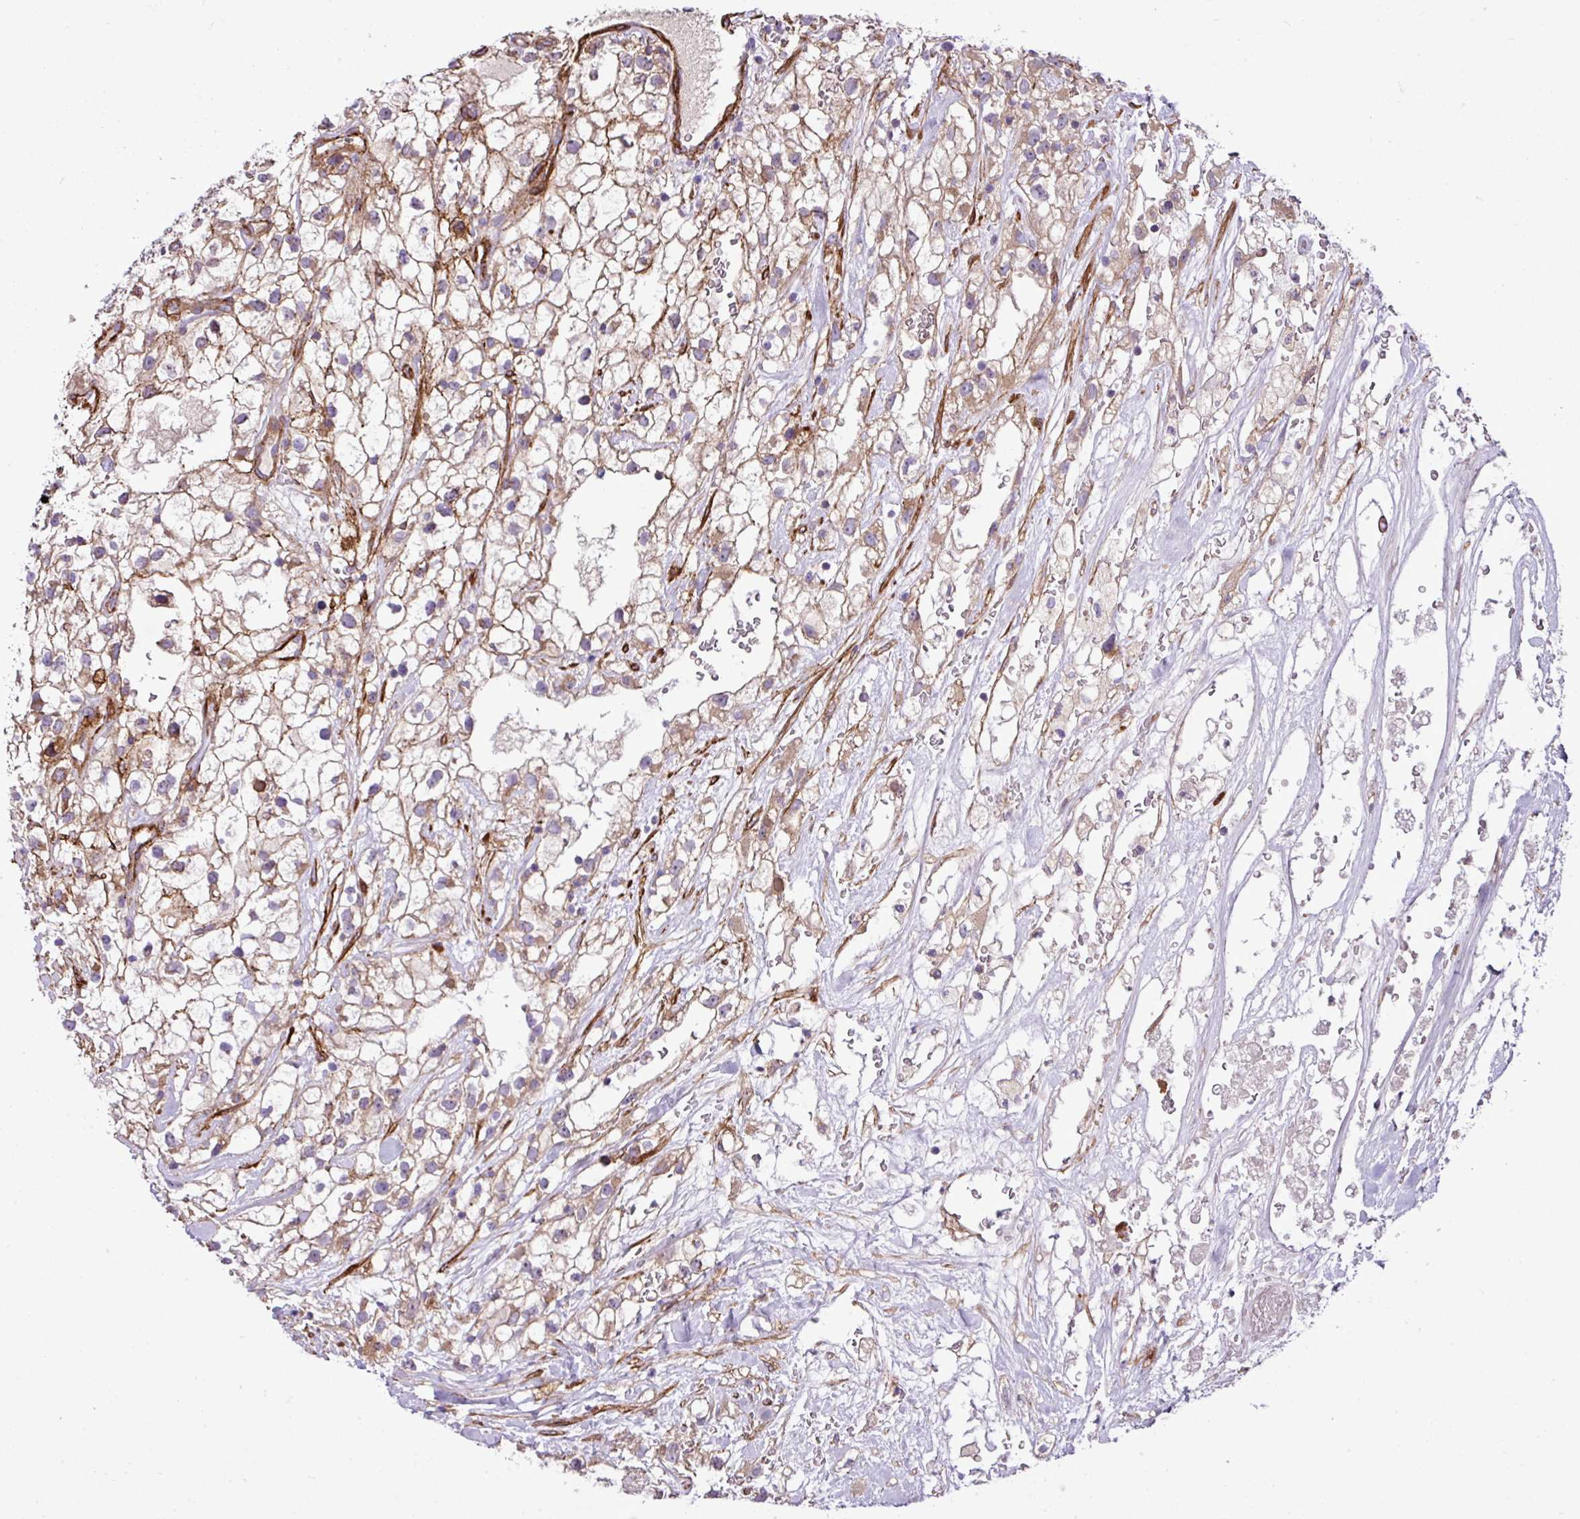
{"staining": {"intensity": "moderate", "quantity": ">75%", "location": "cytoplasmic/membranous"}, "tissue": "renal cancer", "cell_type": "Tumor cells", "image_type": "cancer", "snomed": [{"axis": "morphology", "description": "Adenocarcinoma, NOS"}, {"axis": "topography", "description": "Kidney"}], "caption": "A brown stain highlights moderate cytoplasmic/membranous staining of a protein in renal adenocarcinoma tumor cells. Nuclei are stained in blue.", "gene": "FAM47E", "patient": {"sex": "male", "age": 59}}